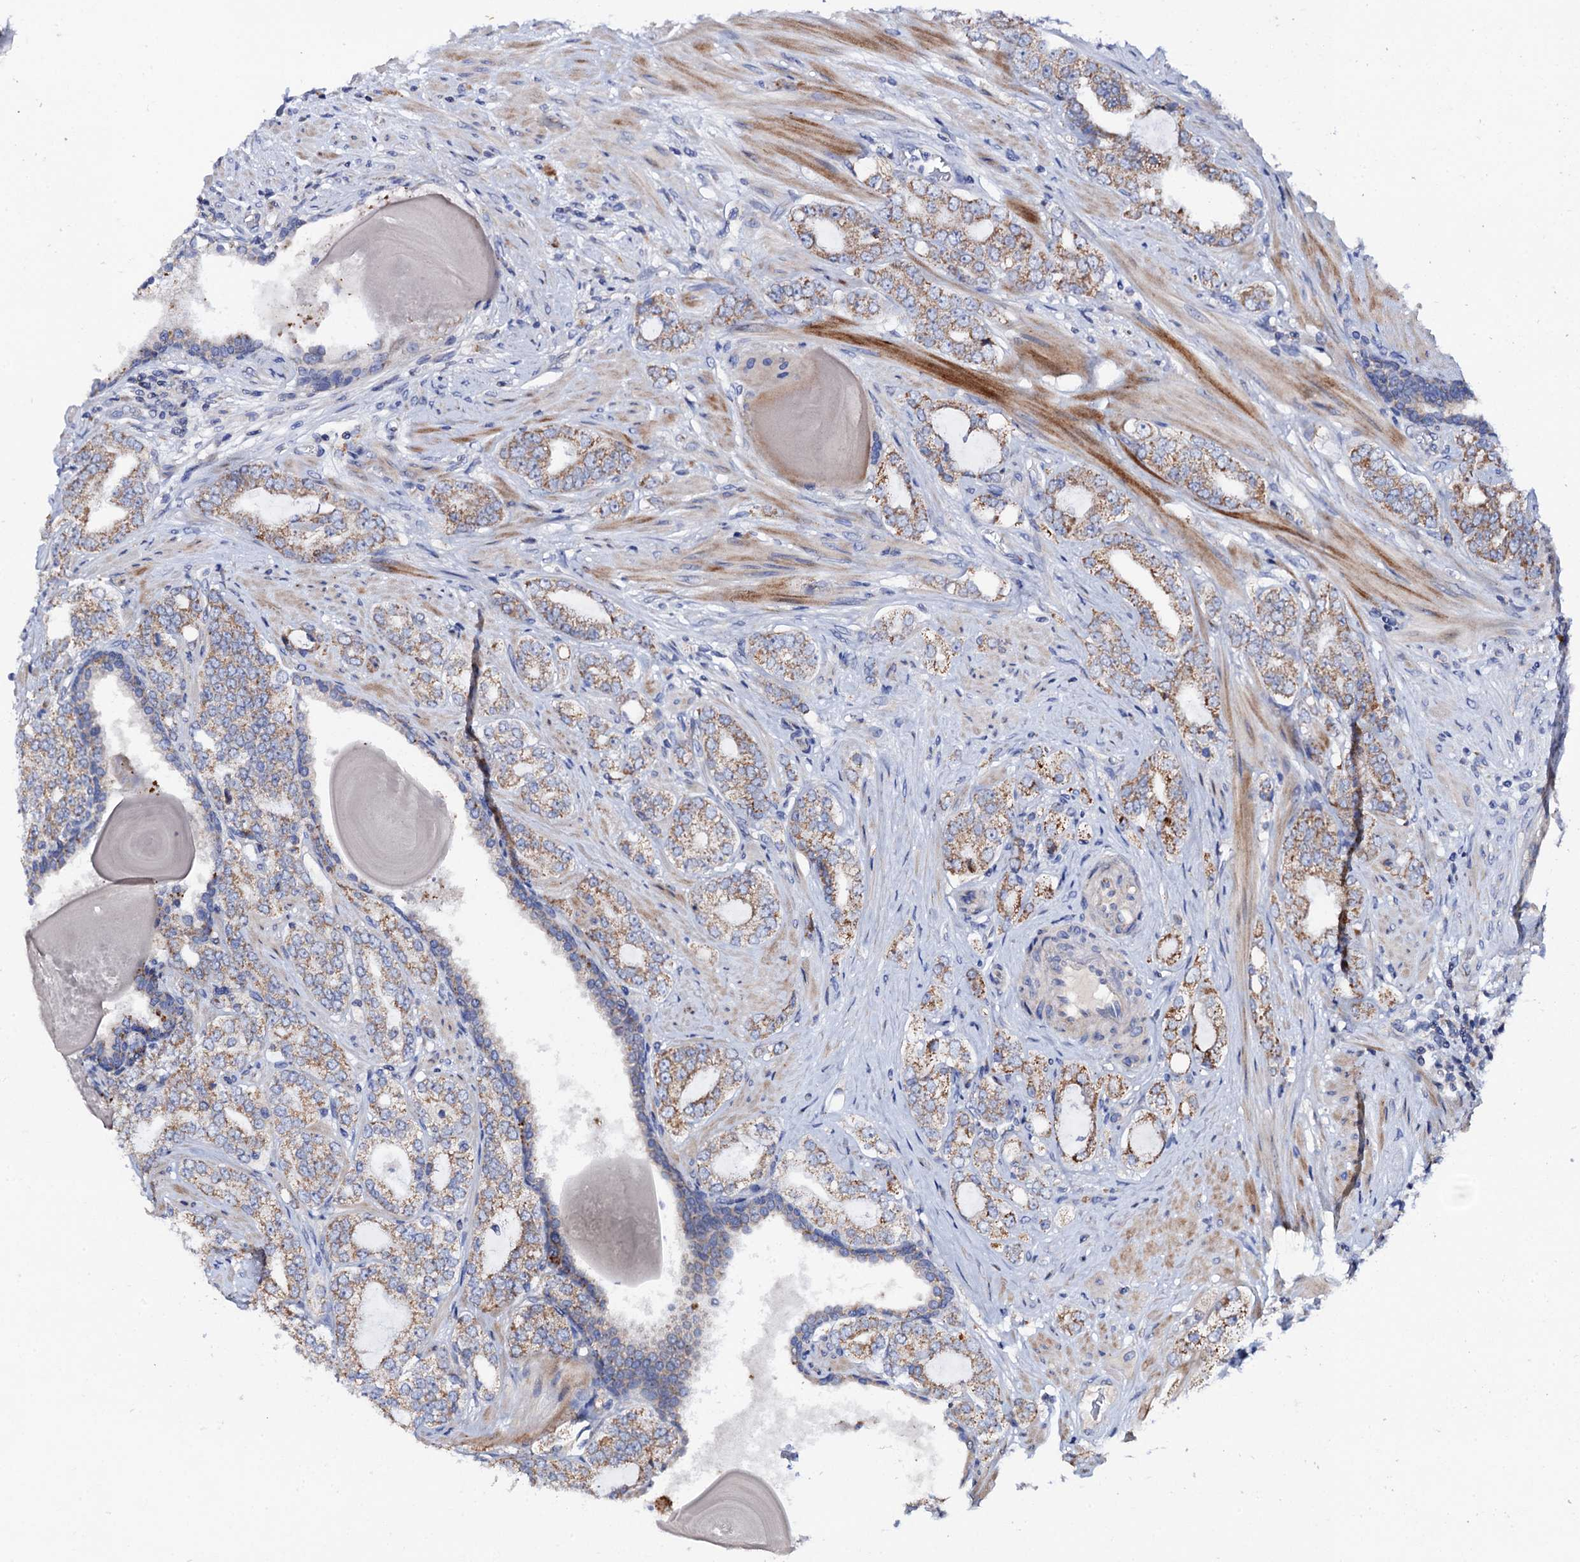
{"staining": {"intensity": "moderate", "quantity": ">75%", "location": "cytoplasmic/membranous"}, "tissue": "prostate cancer", "cell_type": "Tumor cells", "image_type": "cancer", "snomed": [{"axis": "morphology", "description": "Adenocarcinoma, High grade"}, {"axis": "topography", "description": "Prostate"}], "caption": "Protein expression by immunohistochemistry reveals moderate cytoplasmic/membranous staining in approximately >75% of tumor cells in prostate cancer (high-grade adenocarcinoma).", "gene": "MRPL48", "patient": {"sex": "male", "age": 64}}